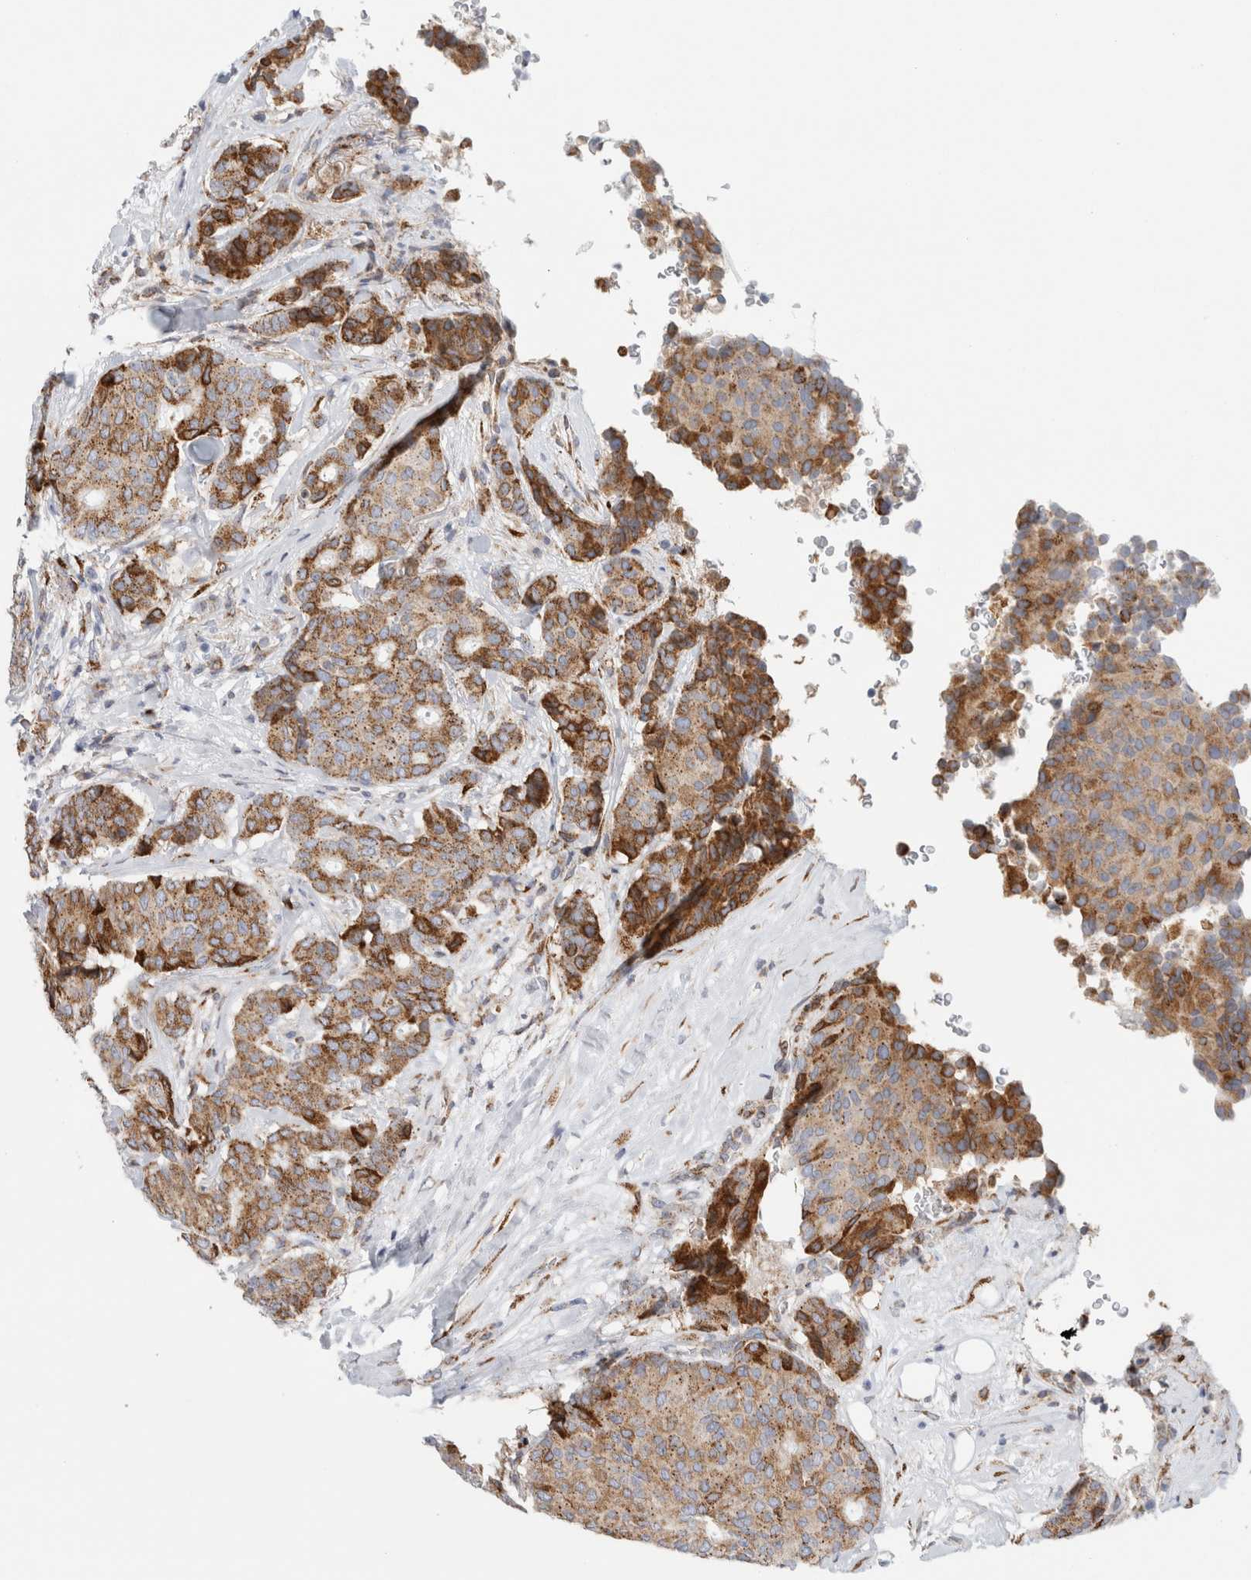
{"staining": {"intensity": "moderate", "quantity": ">75%", "location": "cytoplasmic/membranous"}, "tissue": "breast cancer", "cell_type": "Tumor cells", "image_type": "cancer", "snomed": [{"axis": "morphology", "description": "Duct carcinoma"}, {"axis": "topography", "description": "Breast"}], "caption": "The photomicrograph displays a brown stain indicating the presence of a protein in the cytoplasmic/membranous of tumor cells in intraductal carcinoma (breast).", "gene": "MCFD2", "patient": {"sex": "female", "age": 75}}